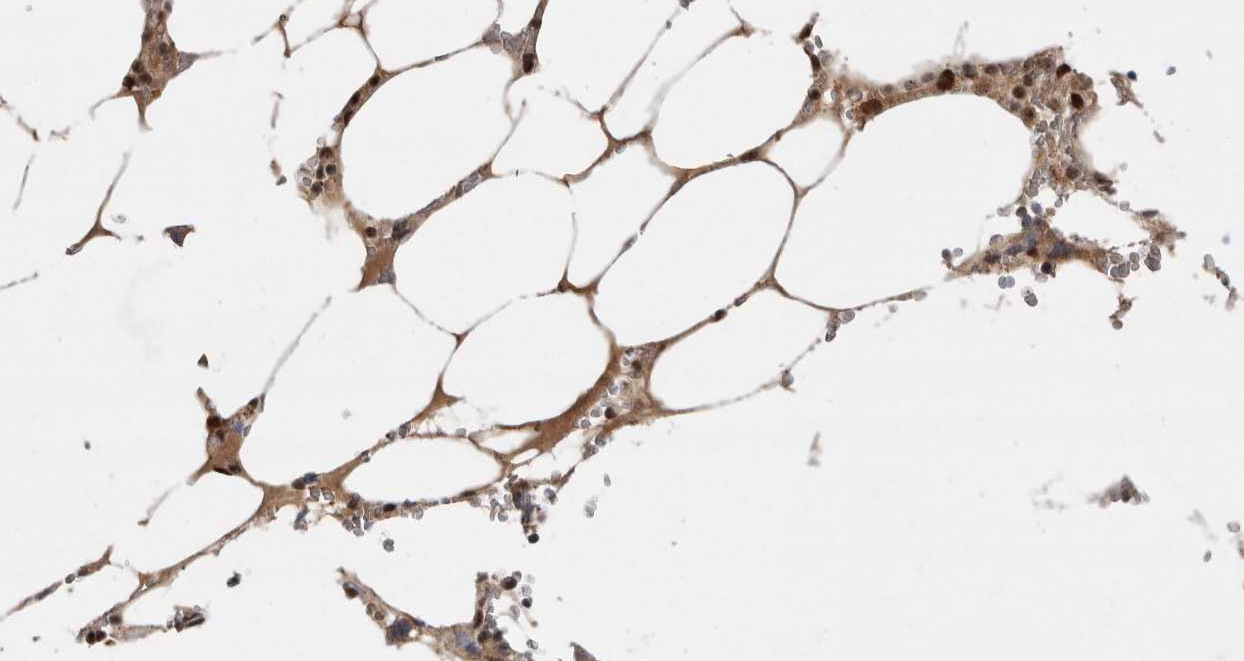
{"staining": {"intensity": "weak", "quantity": ">75%", "location": "nuclear"}, "tissue": "bone marrow", "cell_type": "Hematopoietic cells", "image_type": "normal", "snomed": [{"axis": "morphology", "description": "Normal tissue, NOS"}, {"axis": "topography", "description": "Bone marrow"}], "caption": "Weak nuclear positivity for a protein is seen in approximately >75% of hematopoietic cells of benign bone marrow using immunohistochemistry.", "gene": "MPHOSPH6", "patient": {"sex": "male", "age": 70}}